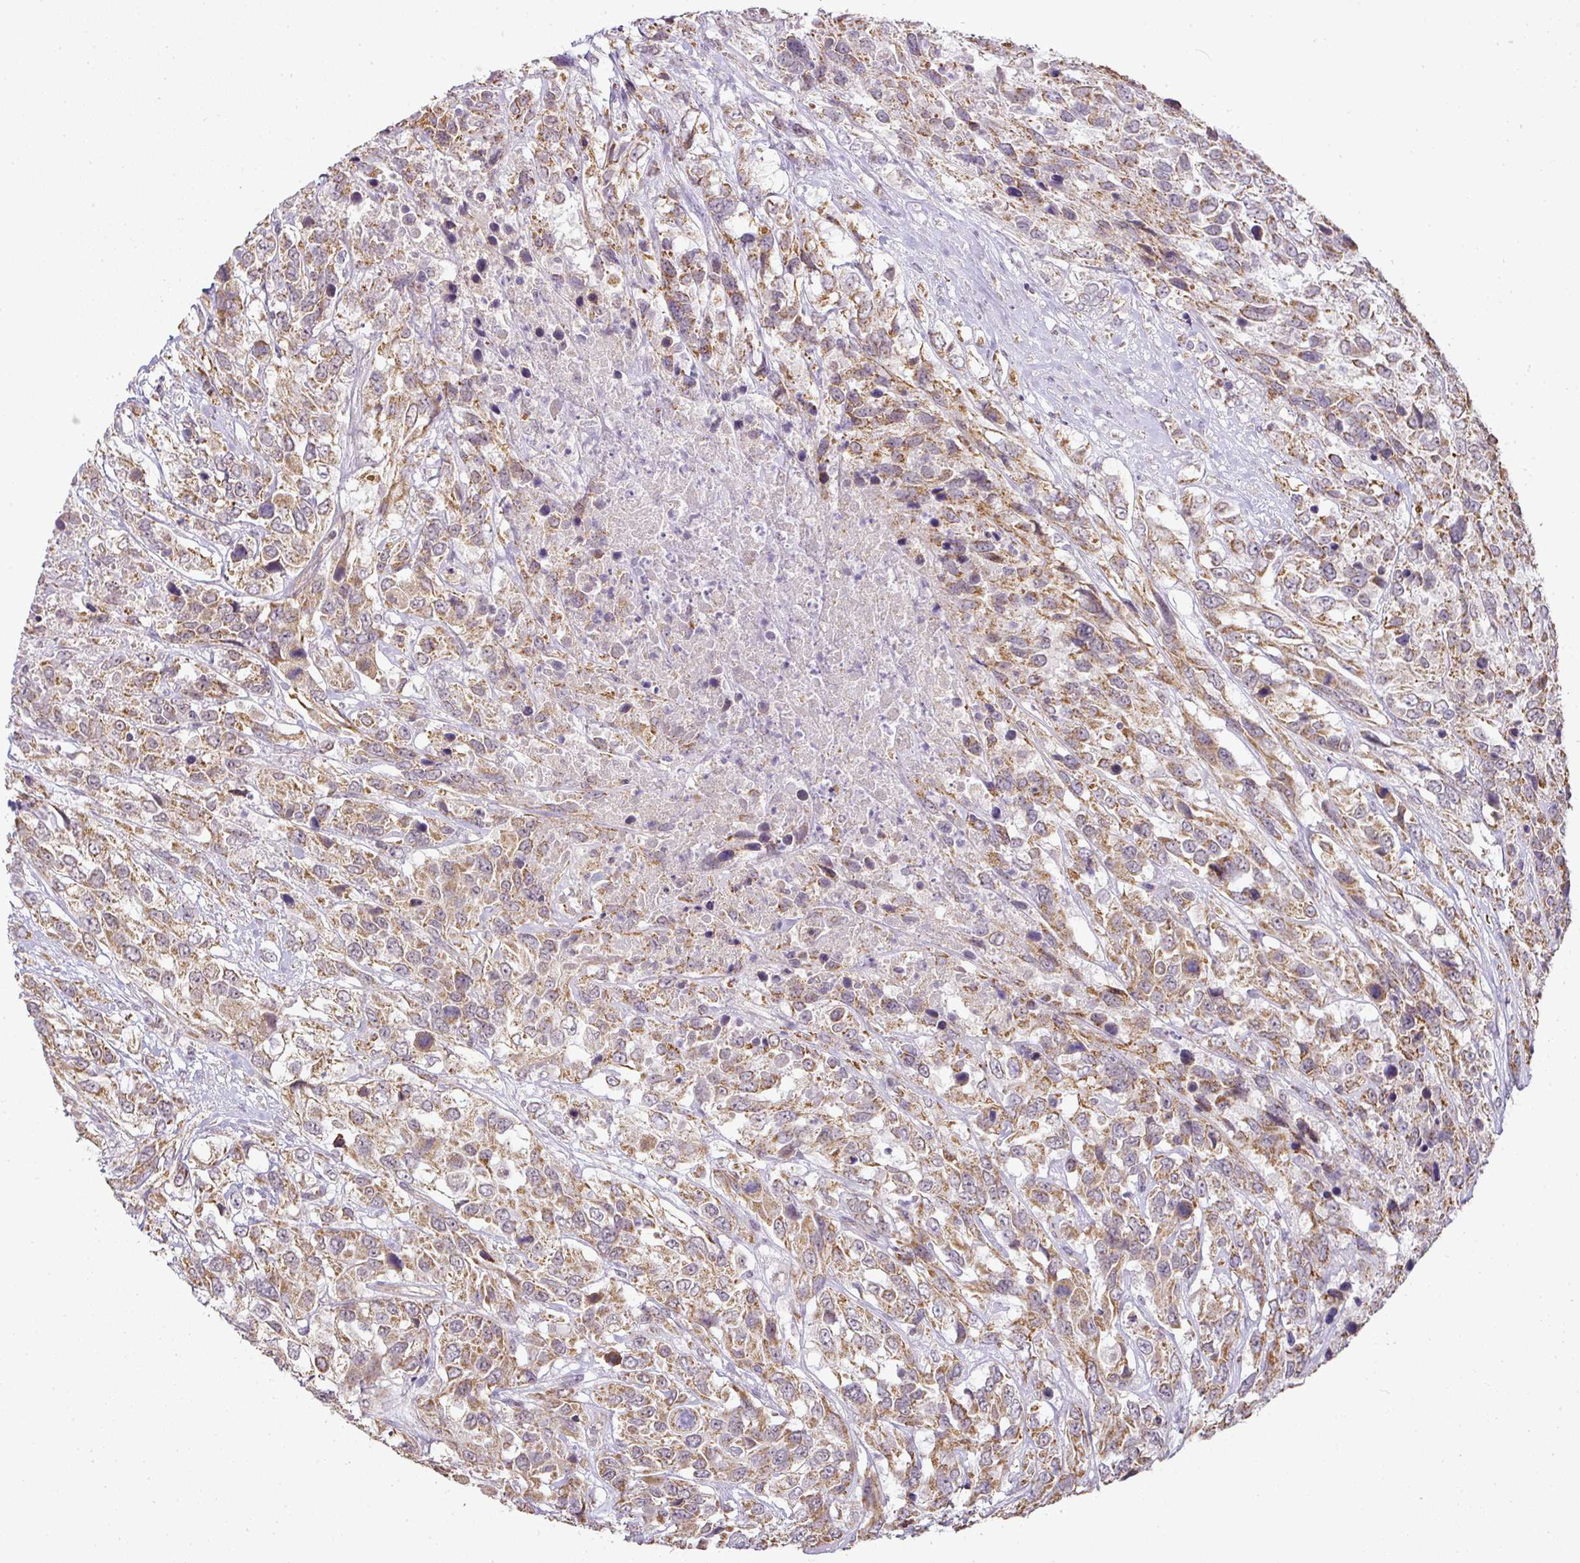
{"staining": {"intensity": "moderate", "quantity": ">75%", "location": "cytoplasmic/membranous"}, "tissue": "urothelial cancer", "cell_type": "Tumor cells", "image_type": "cancer", "snomed": [{"axis": "morphology", "description": "Urothelial carcinoma, High grade"}, {"axis": "topography", "description": "Urinary bladder"}], "caption": "DAB immunohistochemical staining of human urothelial carcinoma (high-grade) shows moderate cytoplasmic/membranous protein expression in about >75% of tumor cells. (Stains: DAB (3,3'-diaminobenzidine) in brown, nuclei in blue, Microscopy: brightfield microscopy at high magnification).", "gene": "MYOM2", "patient": {"sex": "female", "age": 70}}